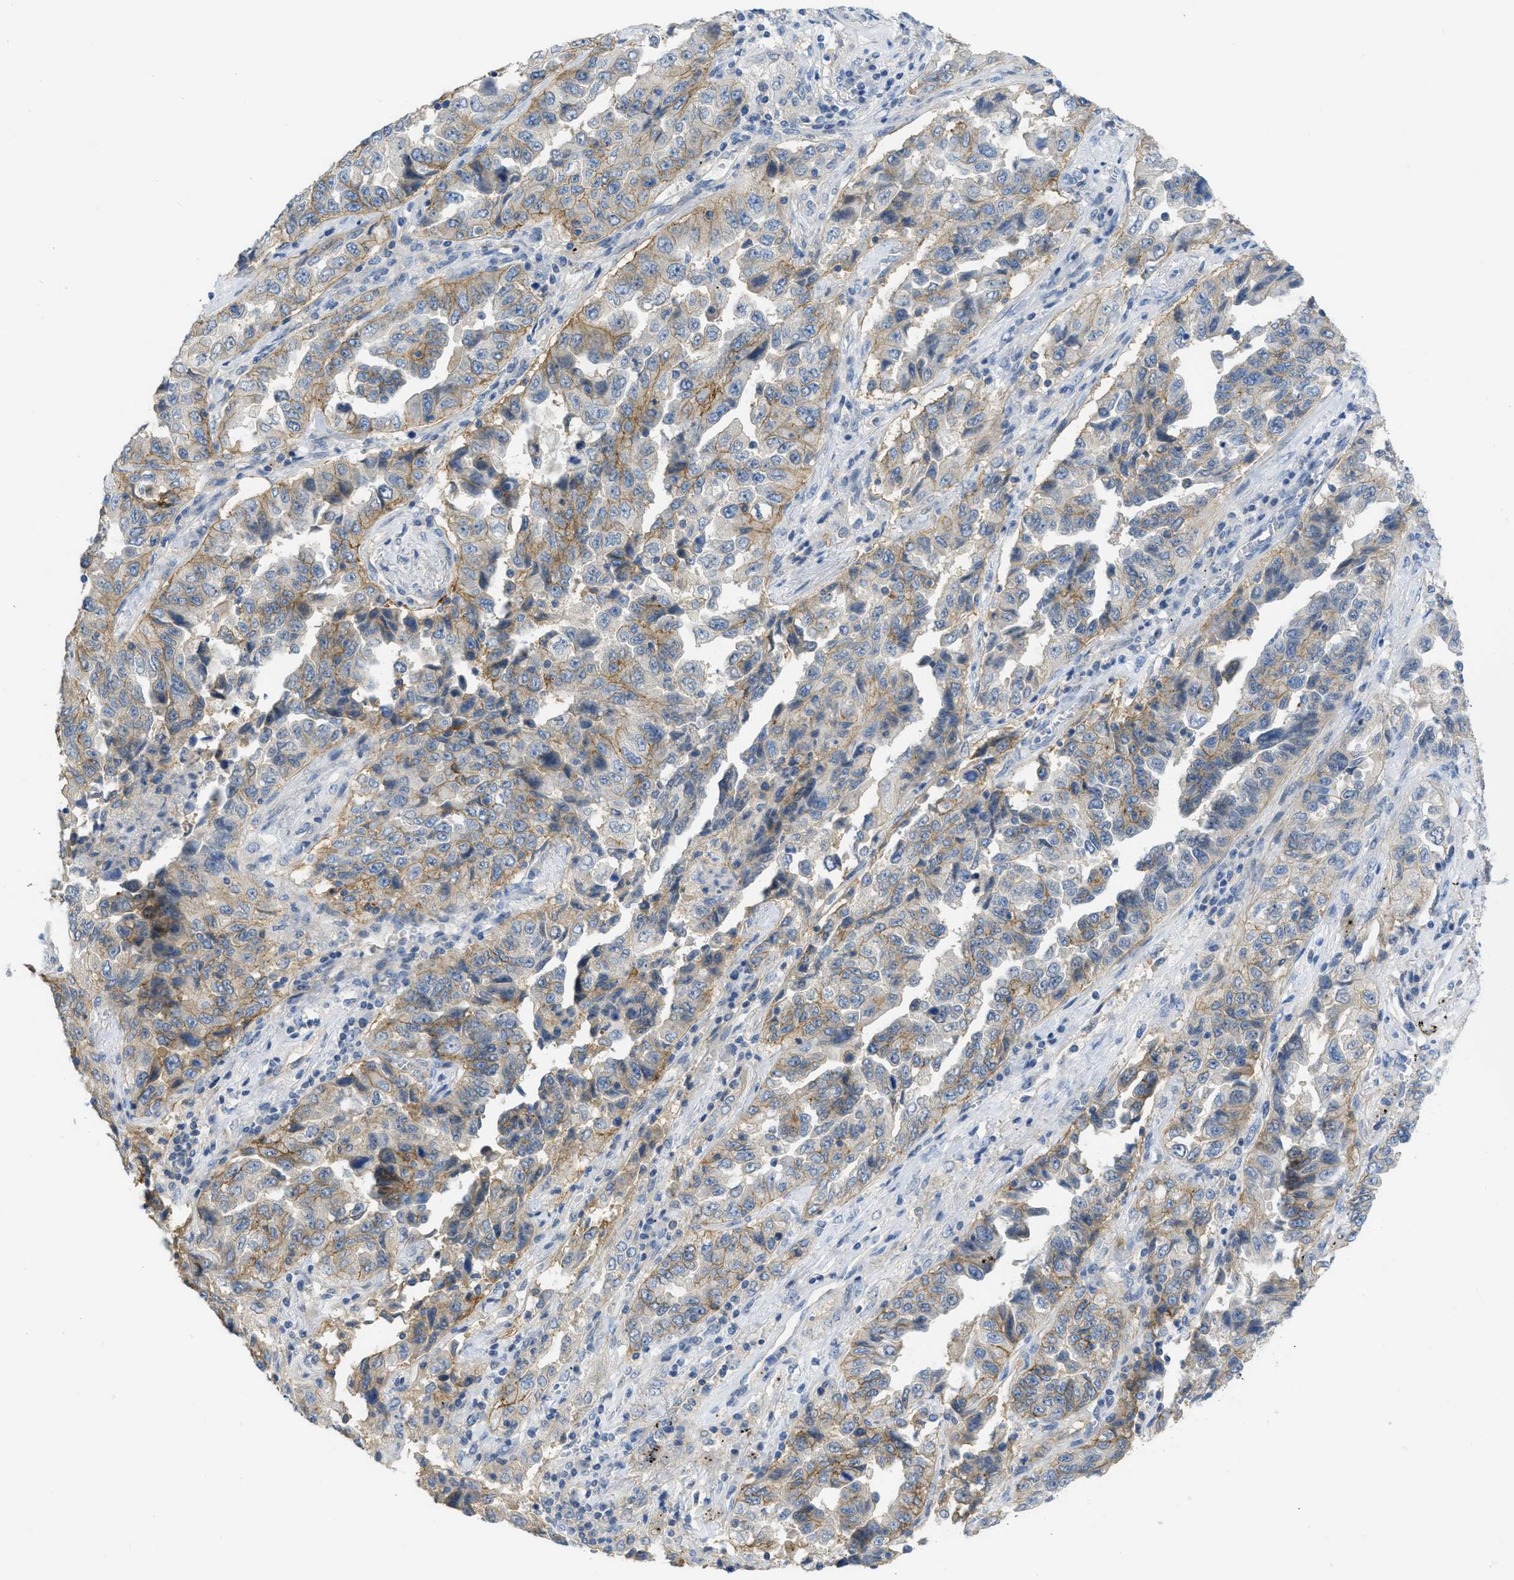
{"staining": {"intensity": "moderate", "quantity": ">75%", "location": "cytoplasmic/membranous"}, "tissue": "lung cancer", "cell_type": "Tumor cells", "image_type": "cancer", "snomed": [{"axis": "morphology", "description": "Adenocarcinoma, NOS"}, {"axis": "topography", "description": "Lung"}], "caption": "Lung cancer tissue exhibits moderate cytoplasmic/membranous expression in about >75% of tumor cells, visualized by immunohistochemistry.", "gene": "CNNM4", "patient": {"sex": "female", "age": 51}}